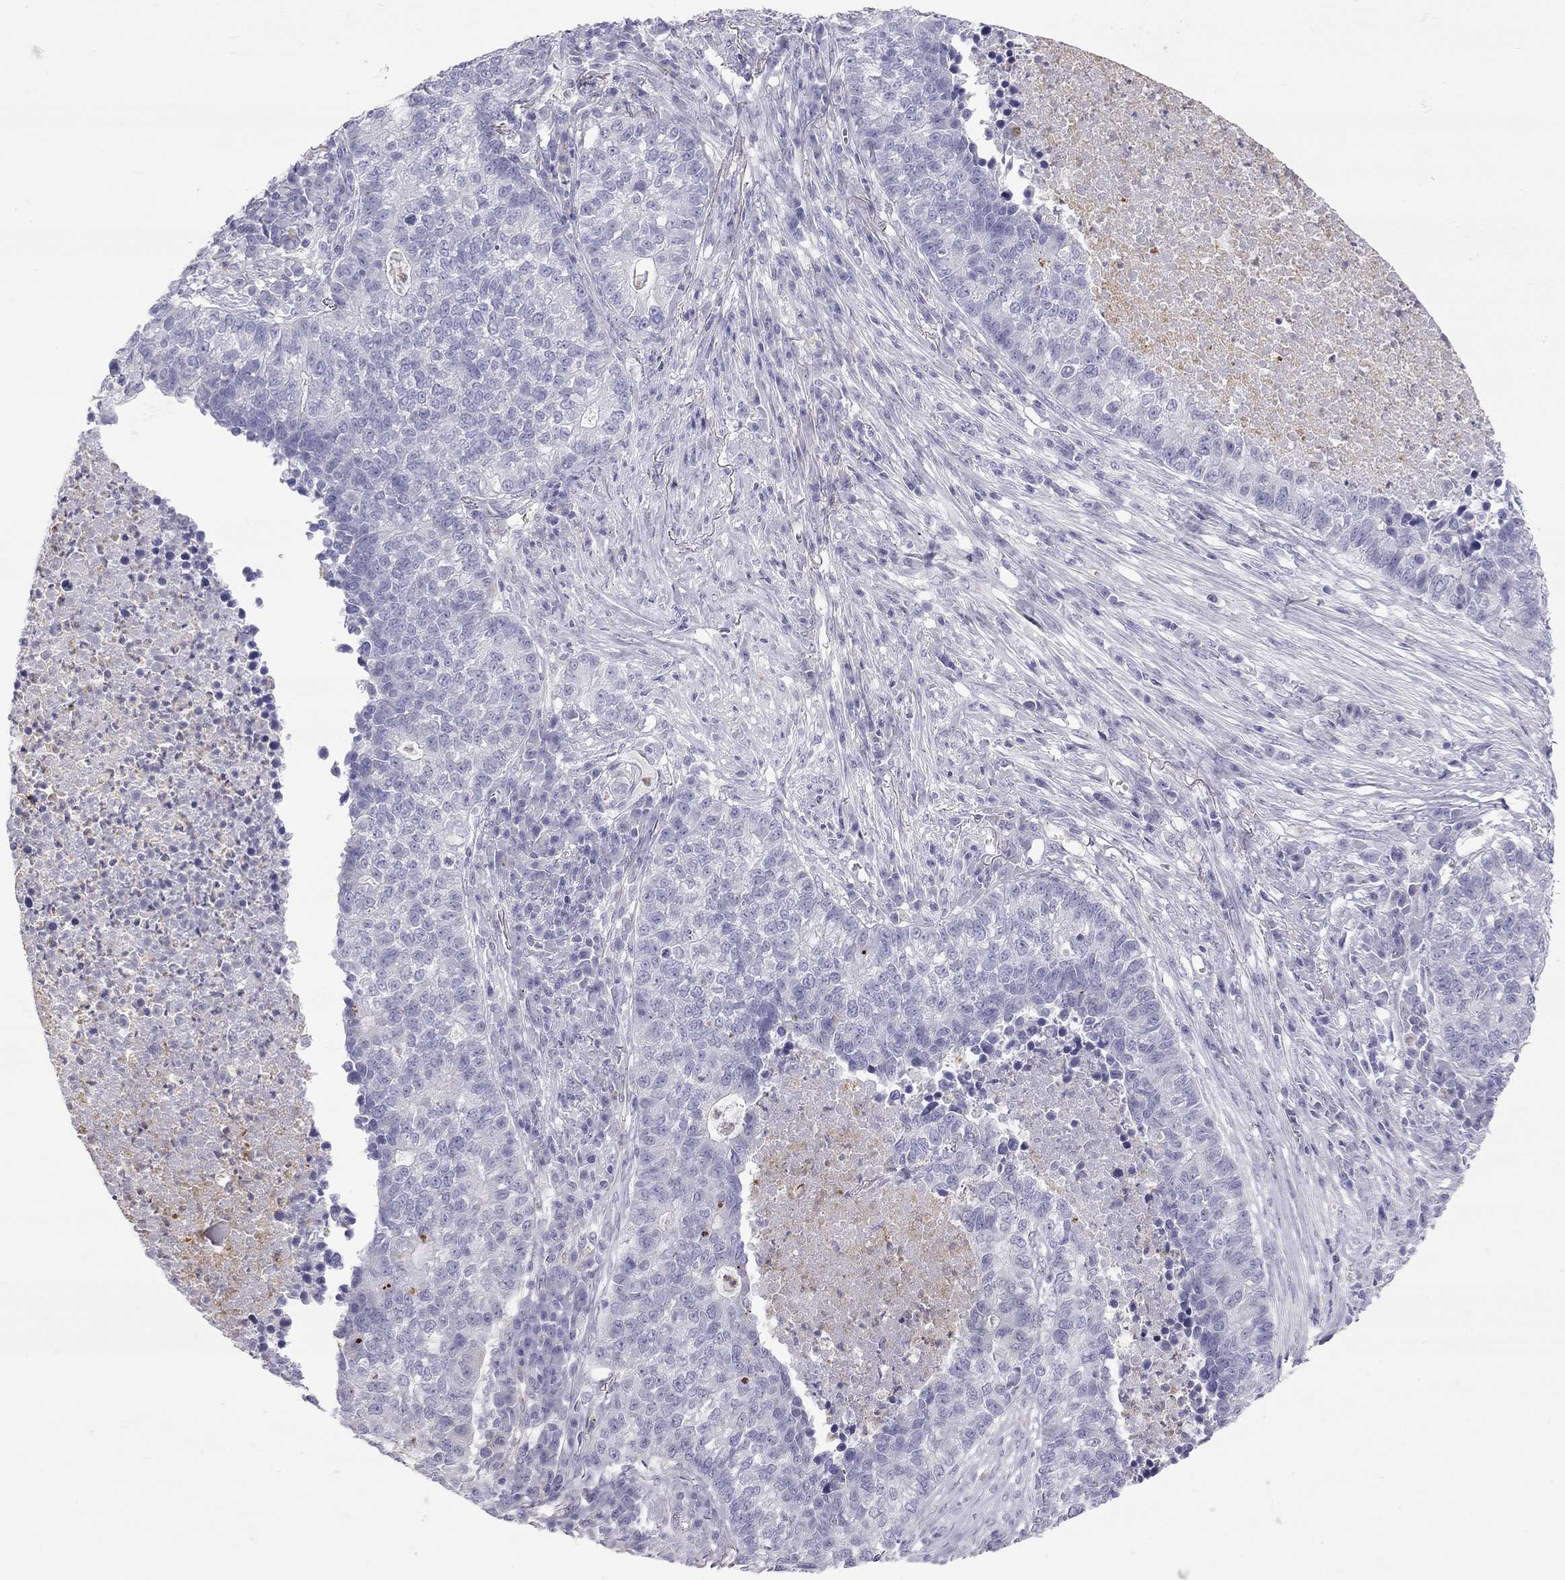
{"staining": {"intensity": "negative", "quantity": "none", "location": "none"}, "tissue": "lung cancer", "cell_type": "Tumor cells", "image_type": "cancer", "snomed": [{"axis": "morphology", "description": "Adenocarcinoma, NOS"}, {"axis": "topography", "description": "Lung"}], "caption": "An image of lung cancer (adenocarcinoma) stained for a protein shows no brown staining in tumor cells. (Brightfield microscopy of DAB immunohistochemistry (IHC) at high magnification).", "gene": "TDRD6", "patient": {"sex": "male", "age": 57}}